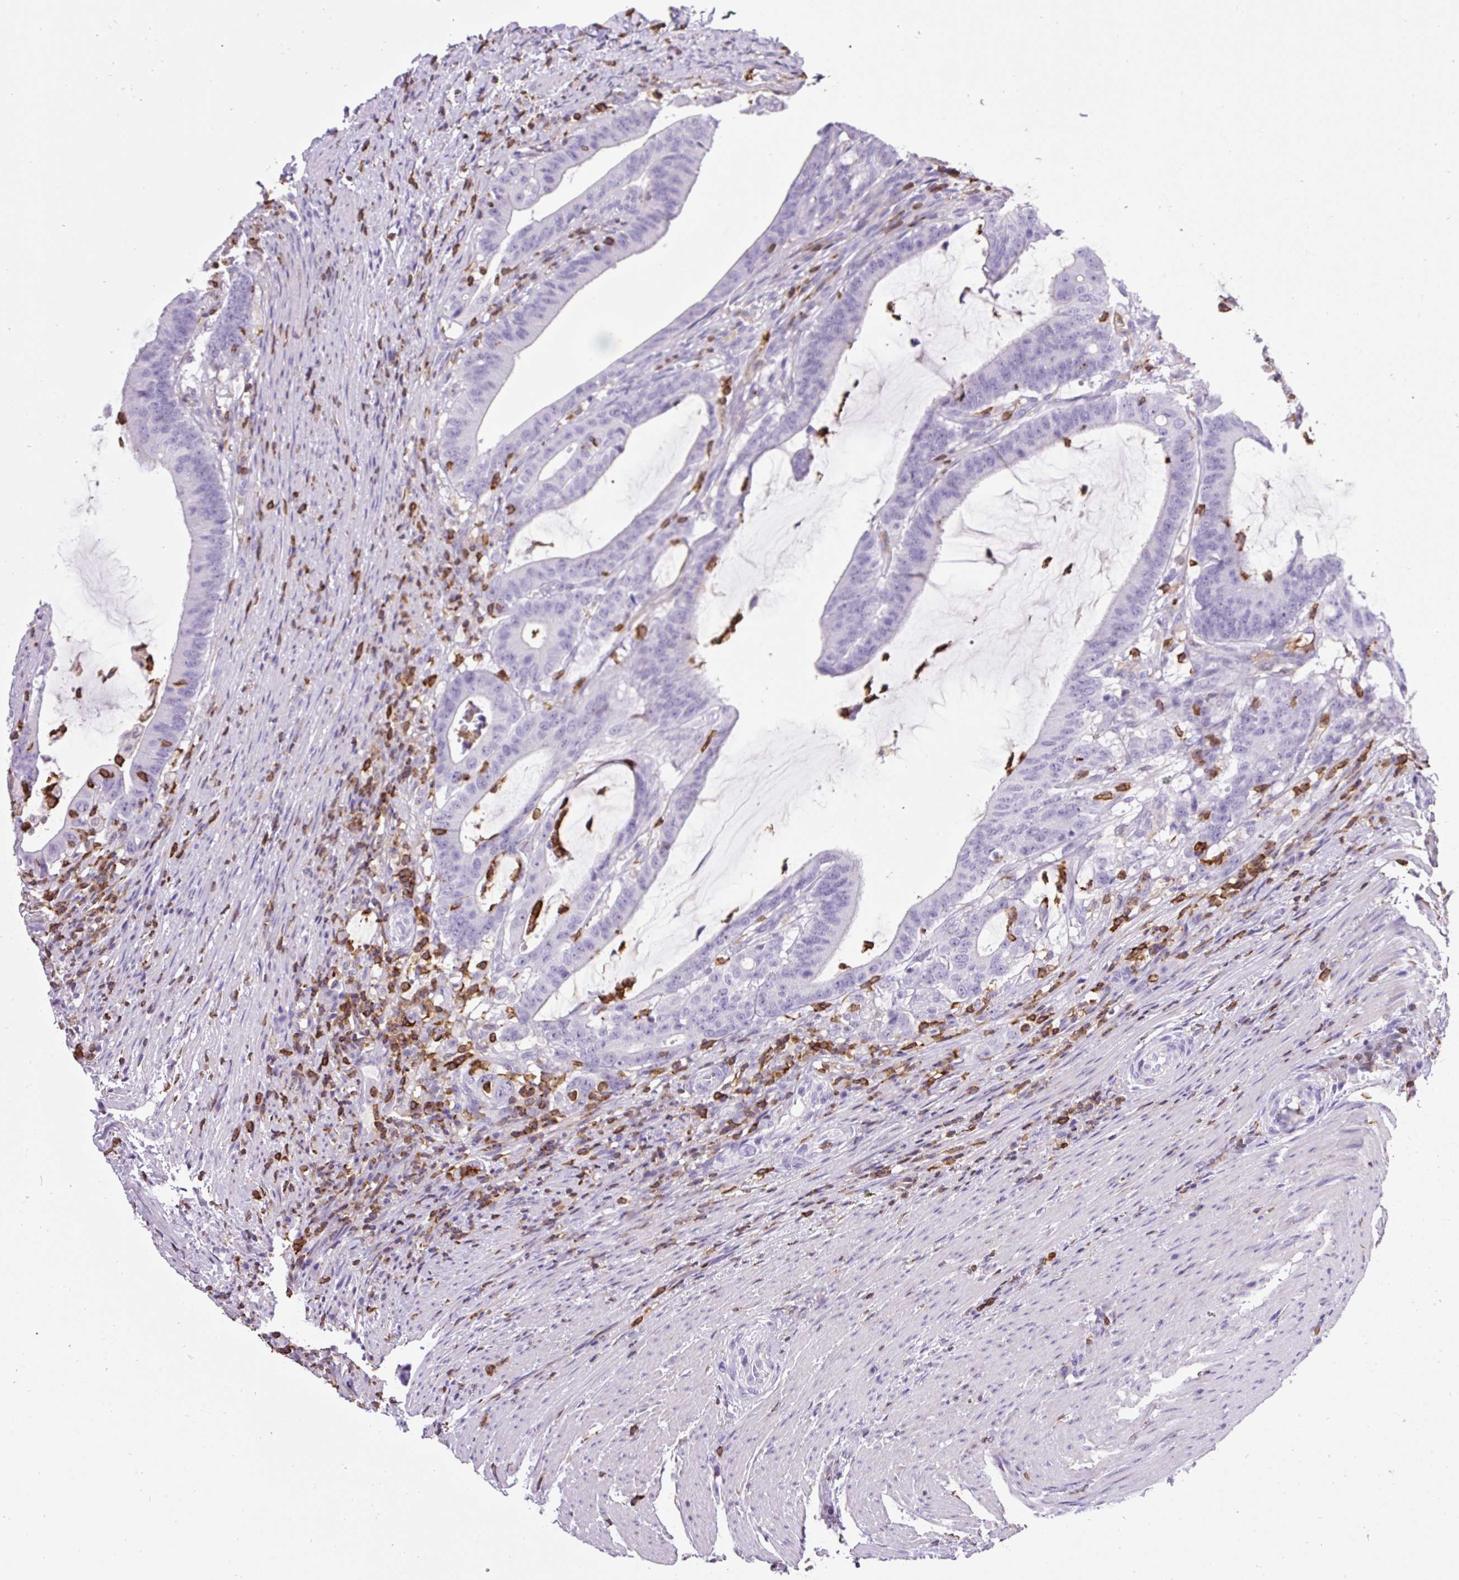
{"staining": {"intensity": "negative", "quantity": "none", "location": "none"}, "tissue": "colorectal cancer", "cell_type": "Tumor cells", "image_type": "cancer", "snomed": [{"axis": "morphology", "description": "Adenocarcinoma, NOS"}, {"axis": "topography", "description": "Colon"}], "caption": "IHC image of neoplastic tissue: human adenocarcinoma (colorectal) stained with DAB exhibits no significant protein positivity in tumor cells.", "gene": "FAM228B", "patient": {"sex": "female", "age": 43}}